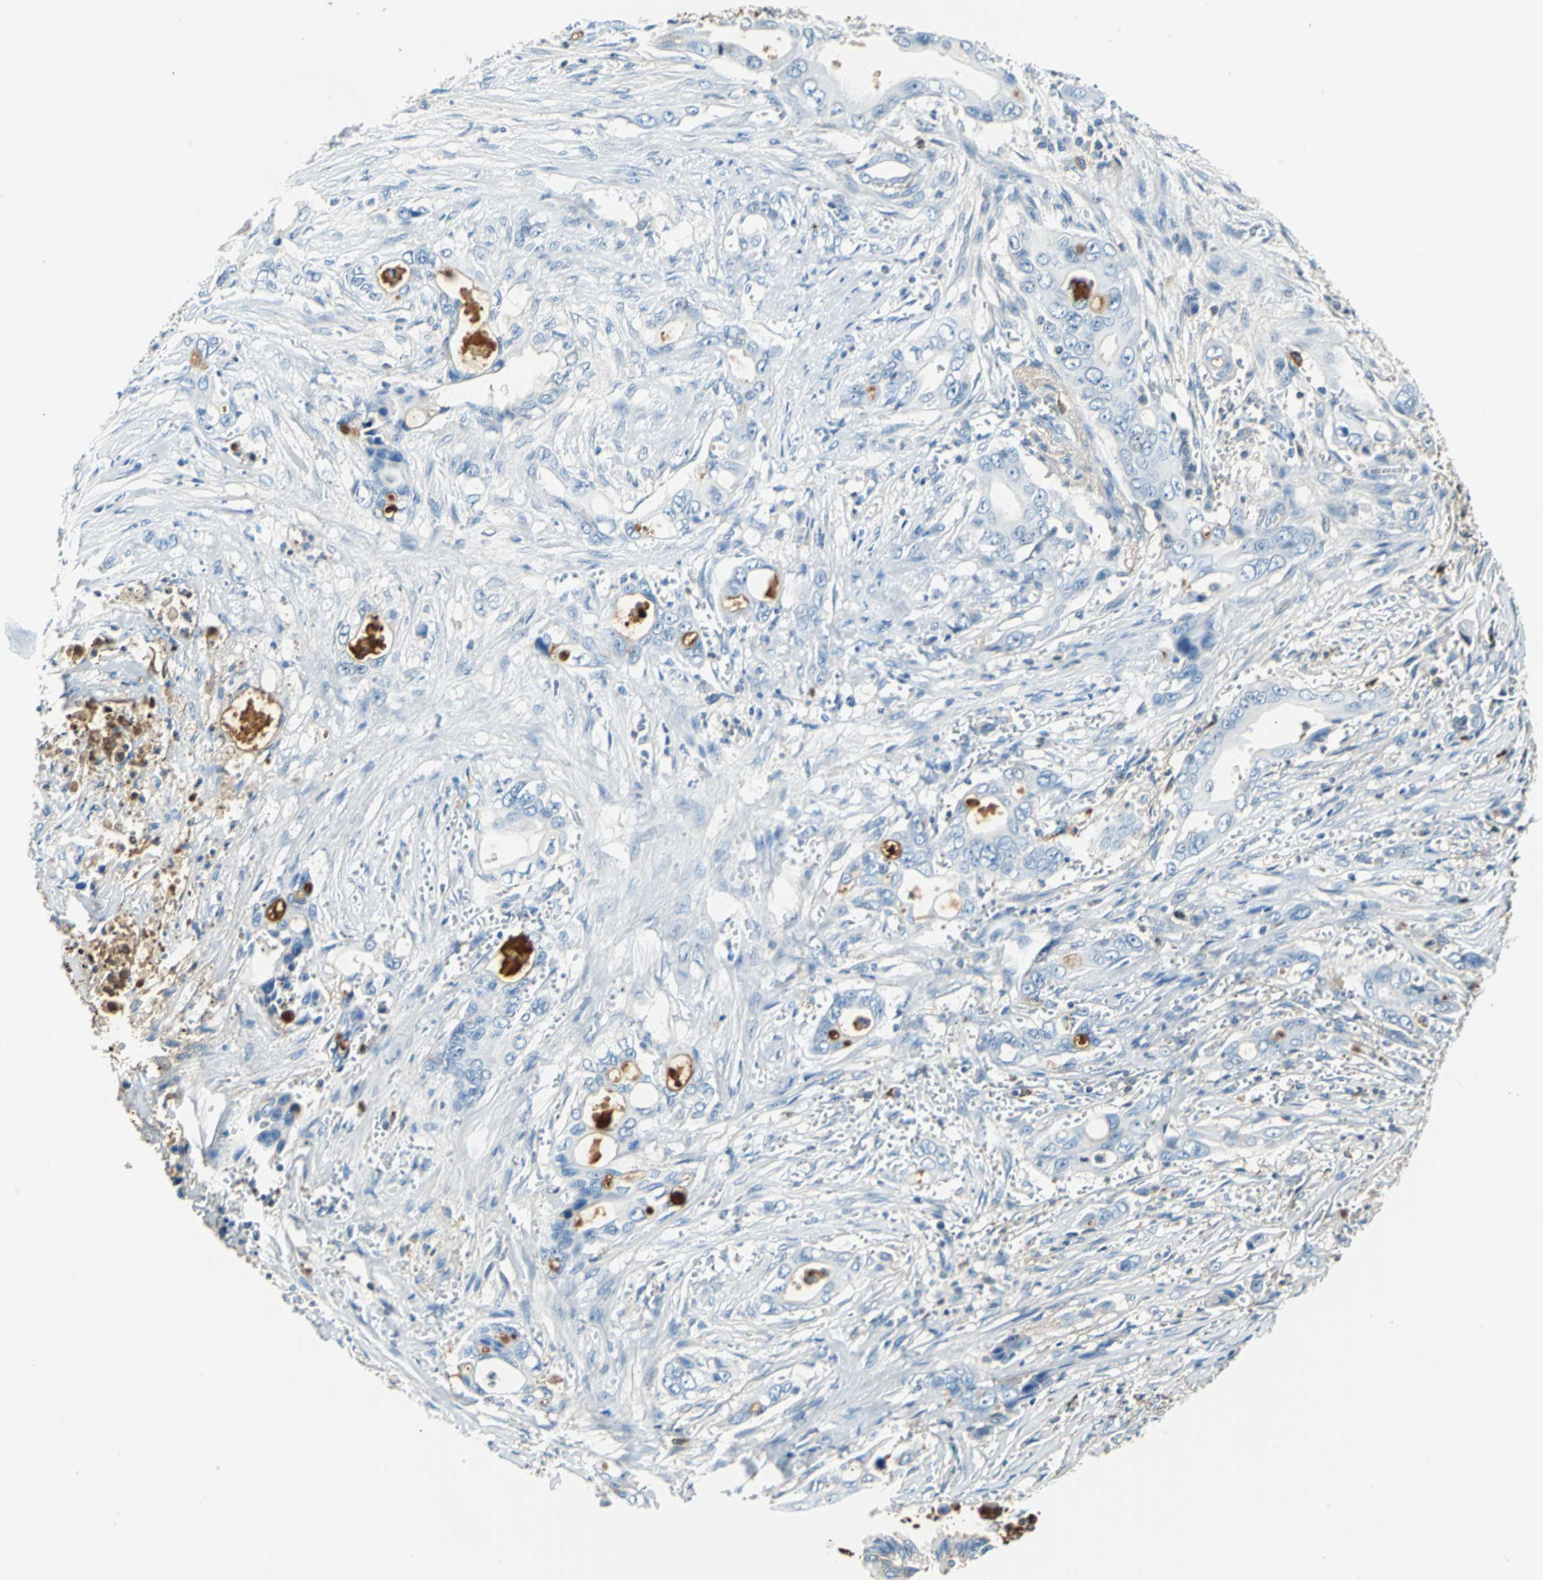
{"staining": {"intensity": "negative", "quantity": "none", "location": "none"}, "tissue": "pancreatic cancer", "cell_type": "Tumor cells", "image_type": "cancer", "snomed": [{"axis": "morphology", "description": "Adenocarcinoma, NOS"}, {"axis": "topography", "description": "Pancreas"}], "caption": "Immunohistochemistry (IHC) of human adenocarcinoma (pancreatic) displays no expression in tumor cells. Nuclei are stained in blue.", "gene": "ALB", "patient": {"sex": "male", "age": 59}}